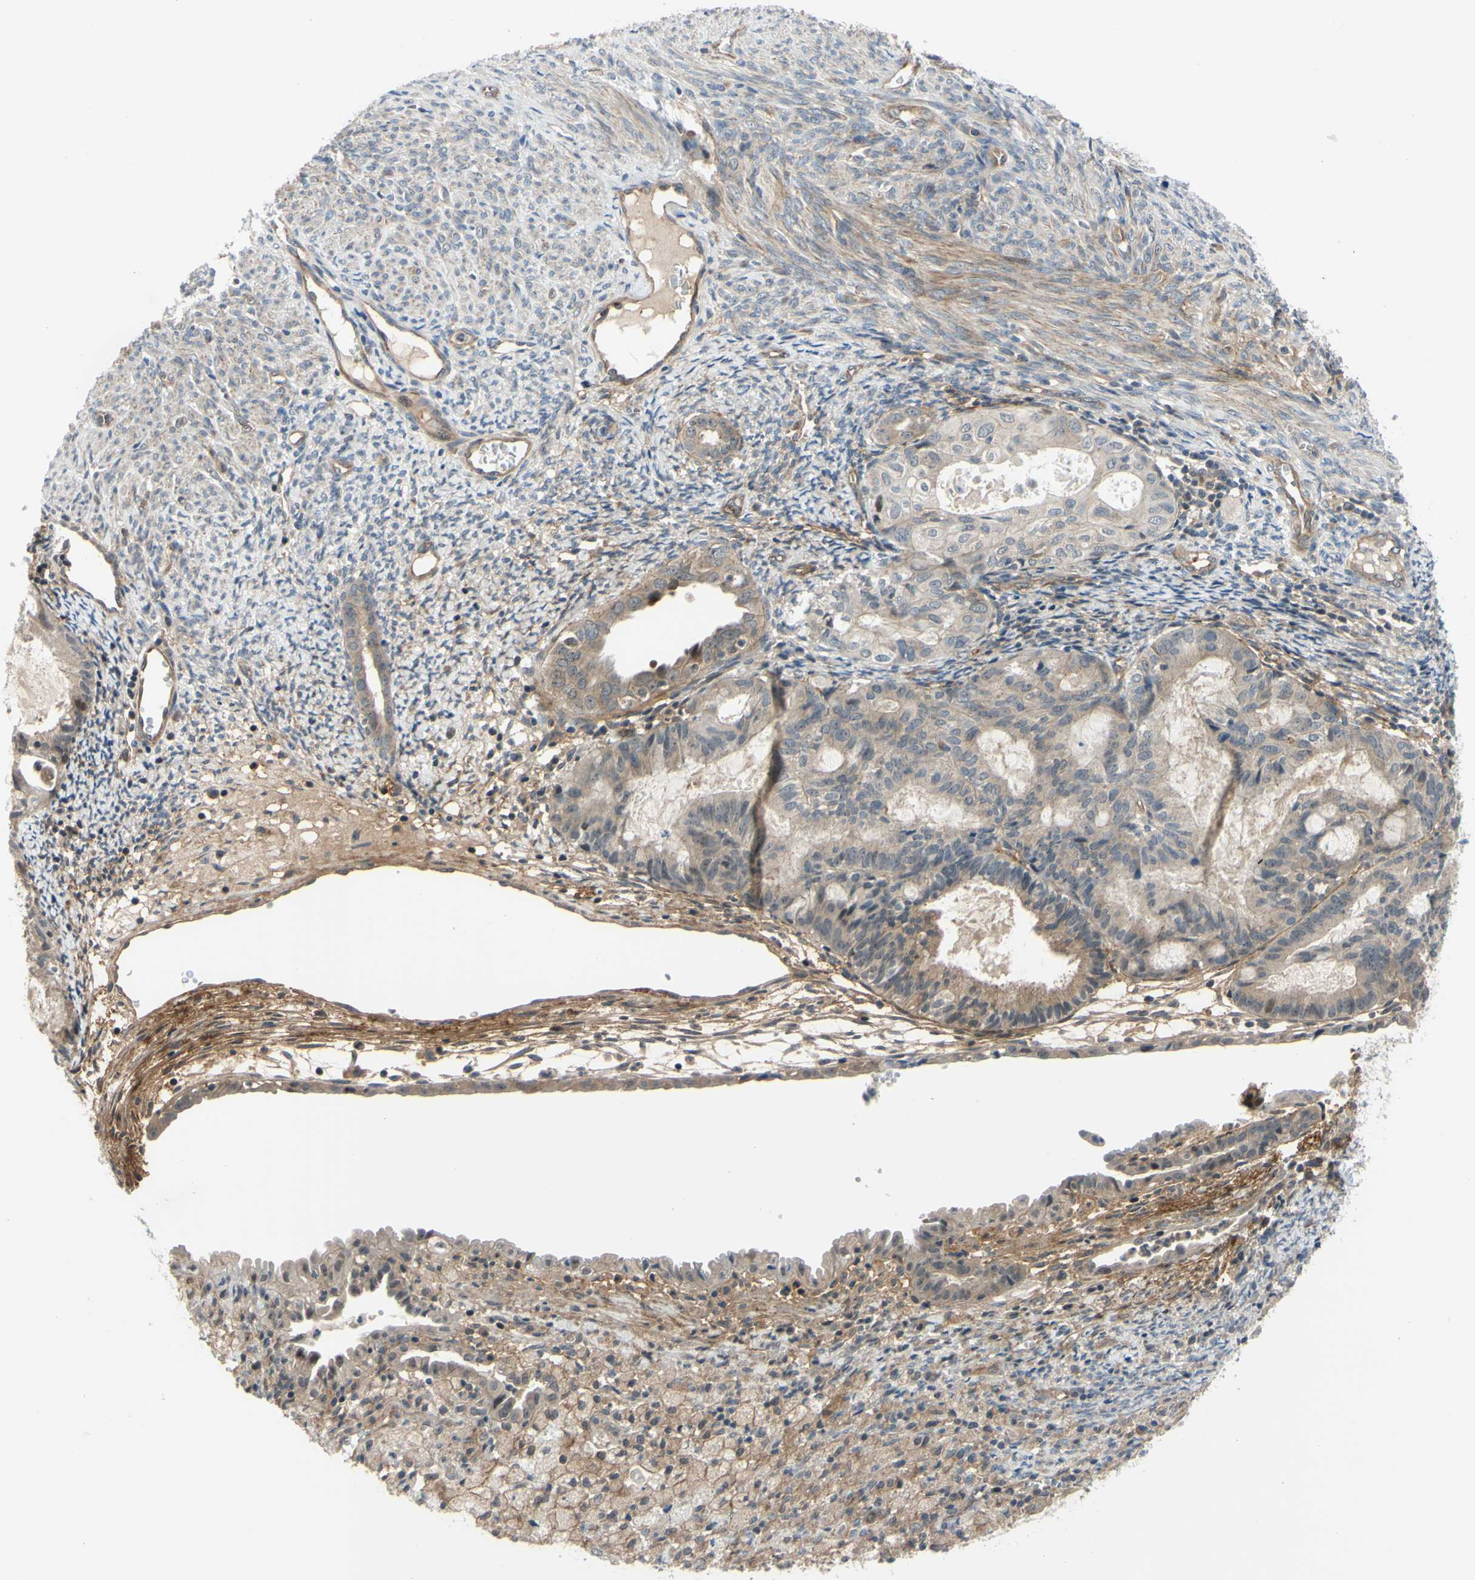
{"staining": {"intensity": "moderate", "quantity": "25%-75%", "location": "cytoplasmic/membranous"}, "tissue": "cervical cancer", "cell_type": "Tumor cells", "image_type": "cancer", "snomed": [{"axis": "morphology", "description": "Normal tissue, NOS"}, {"axis": "morphology", "description": "Adenocarcinoma, NOS"}, {"axis": "topography", "description": "Cervix"}, {"axis": "topography", "description": "Endometrium"}], "caption": "IHC micrograph of cervical cancer stained for a protein (brown), which displays medium levels of moderate cytoplasmic/membranous positivity in about 25%-75% of tumor cells.", "gene": "COMMD9", "patient": {"sex": "female", "age": 86}}